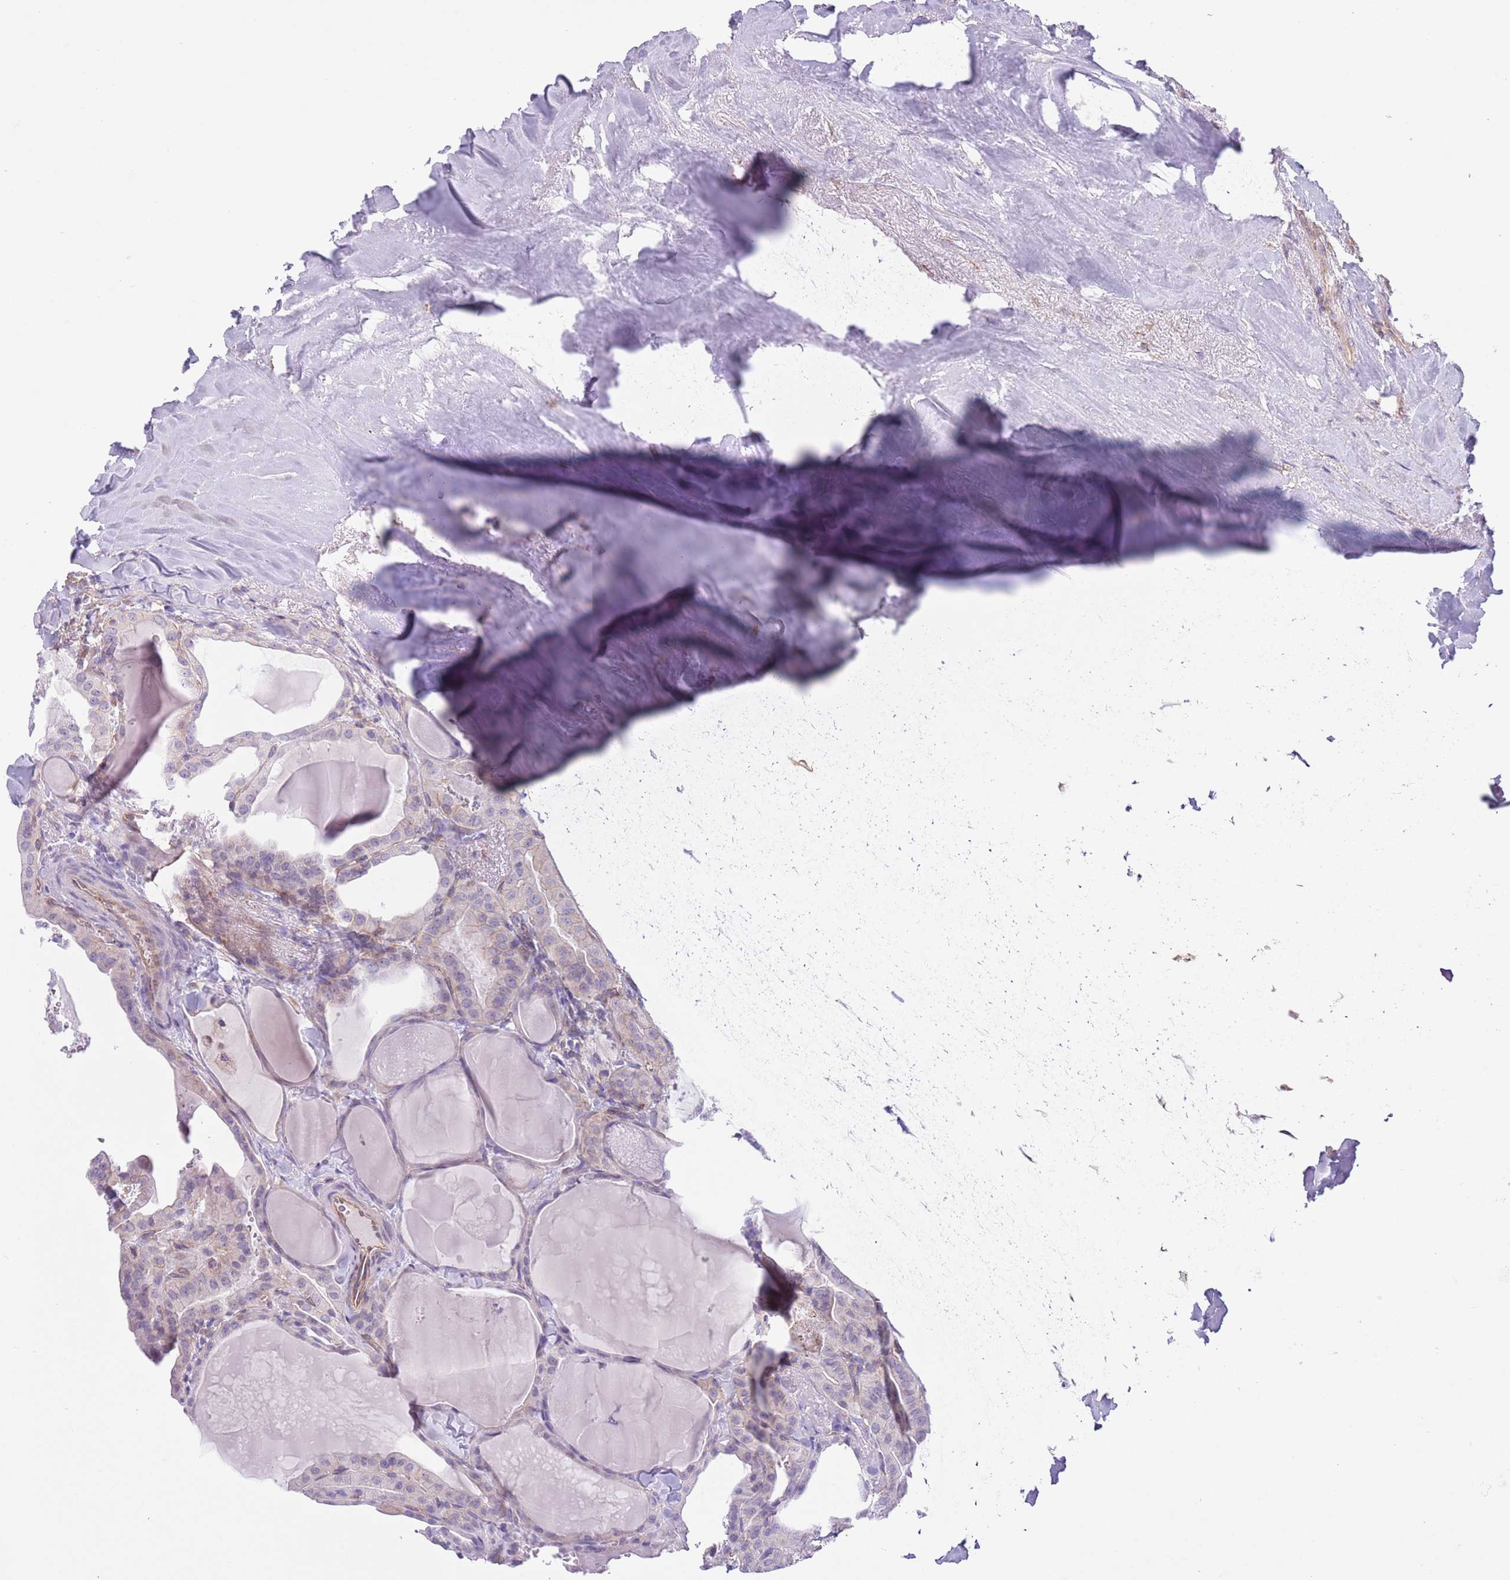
{"staining": {"intensity": "negative", "quantity": "none", "location": "none"}, "tissue": "thyroid cancer", "cell_type": "Tumor cells", "image_type": "cancer", "snomed": [{"axis": "morphology", "description": "Papillary adenocarcinoma, NOS"}, {"axis": "topography", "description": "Thyroid gland"}], "caption": "Thyroid cancer was stained to show a protein in brown. There is no significant staining in tumor cells. The staining is performed using DAB (3,3'-diaminobenzidine) brown chromogen with nuclei counter-stained in using hematoxylin.", "gene": "RBP3", "patient": {"sex": "male", "age": 52}}